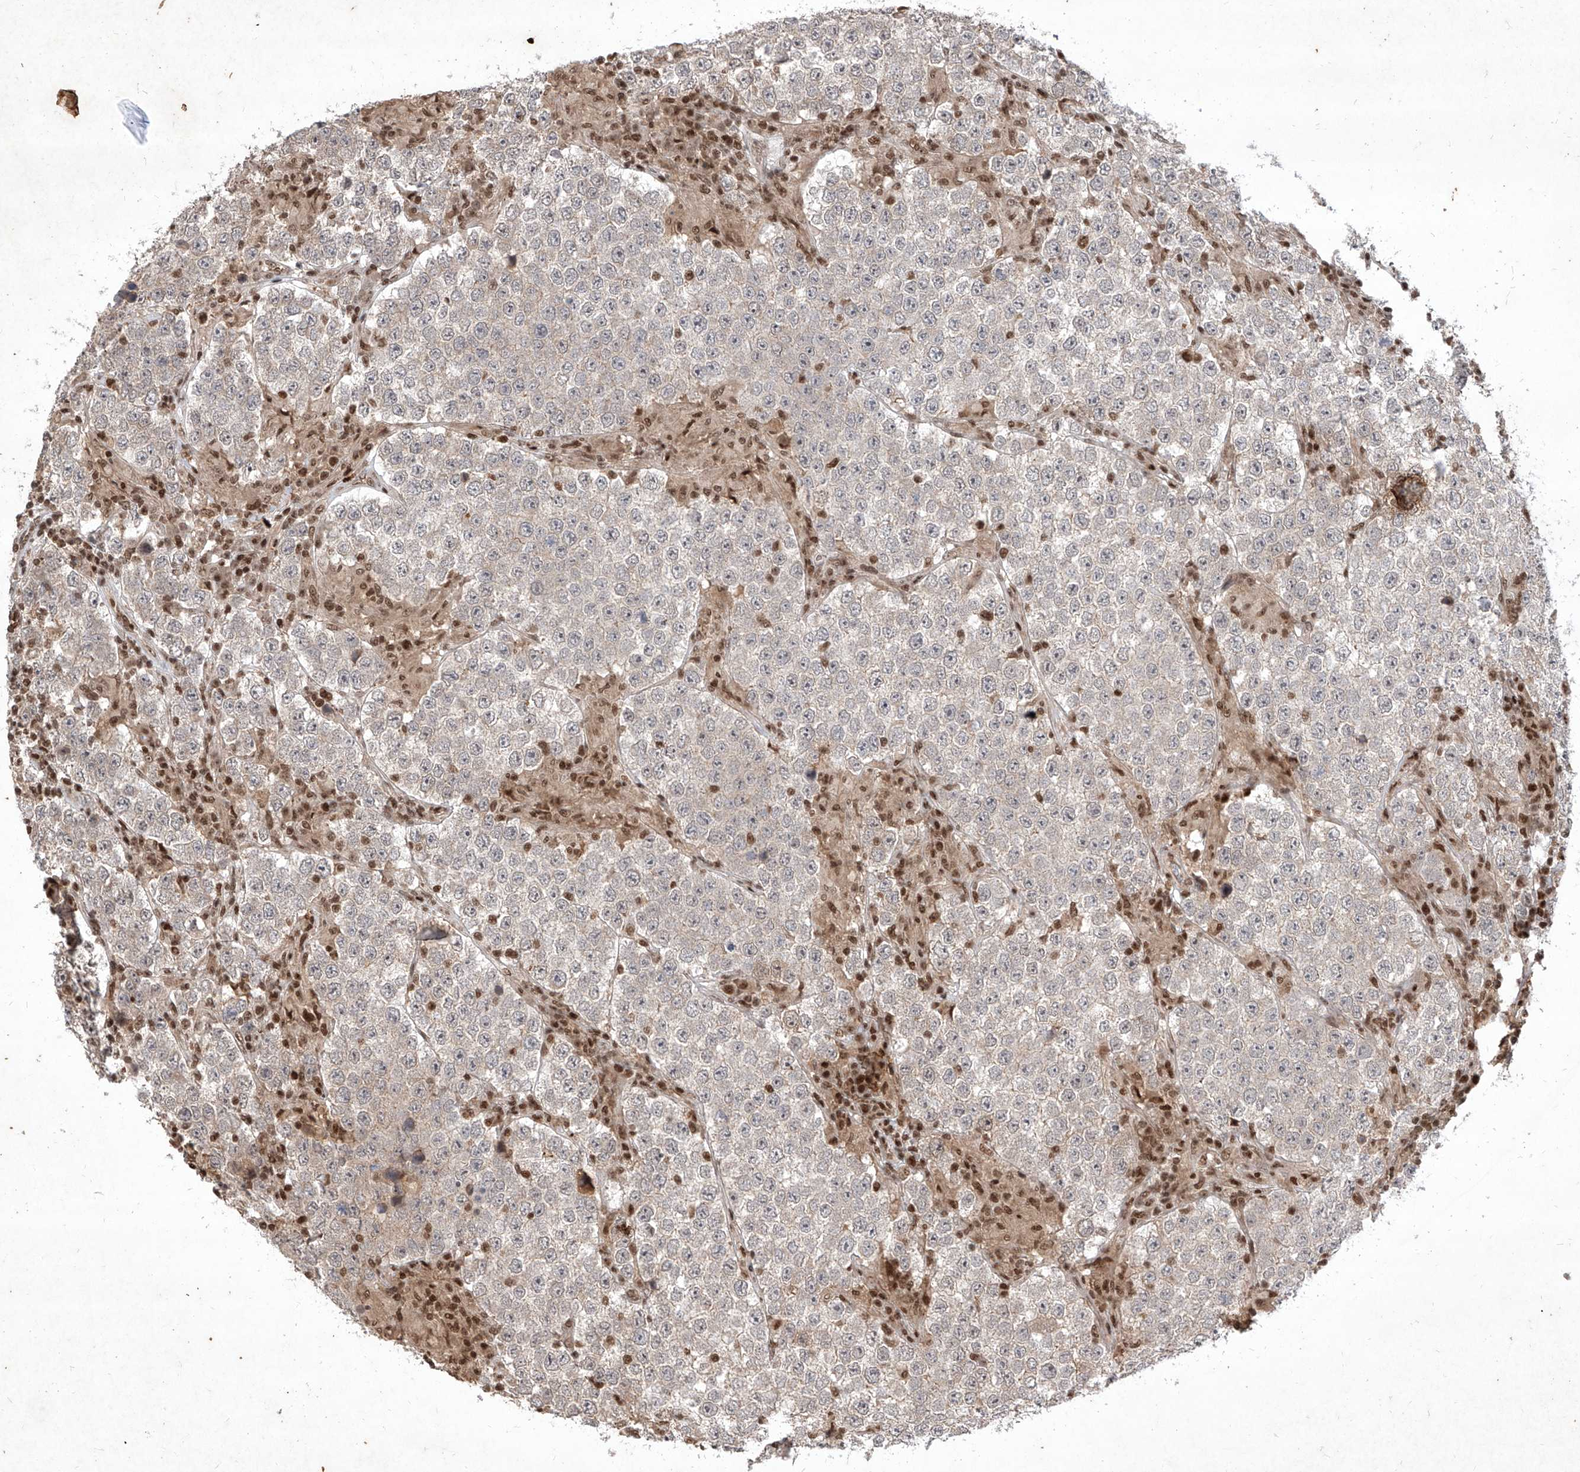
{"staining": {"intensity": "weak", "quantity": "<25%", "location": "cytoplasmic/membranous"}, "tissue": "testis cancer", "cell_type": "Tumor cells", "image_type": "cancer", "snomed": [{"axis": "morphology", "description": "Normal tissue, NOS"}, {"axis": "morphology", "description": "Urothelial carcinoma, High grade"}, {"axis": "morphology", "description": "Seminoma, NOS"}, {"axis": "morphology", "description": "Carcinoma, Embryonal, NOS"}, {"axis": "topography", "description": "Urinary bladder"}, {"axis": "topography", "description": "Testis"}], "caption": "Histopathology image shows no protein positivity in tumor cells of testis cancer tissue. (Stains: DAB IHC with hematoxylin counter stain, Microscopy: brightfield microscopy at high magnification).", "gene": "IRF2", "patient": {"sex": "male", "age": 41}}